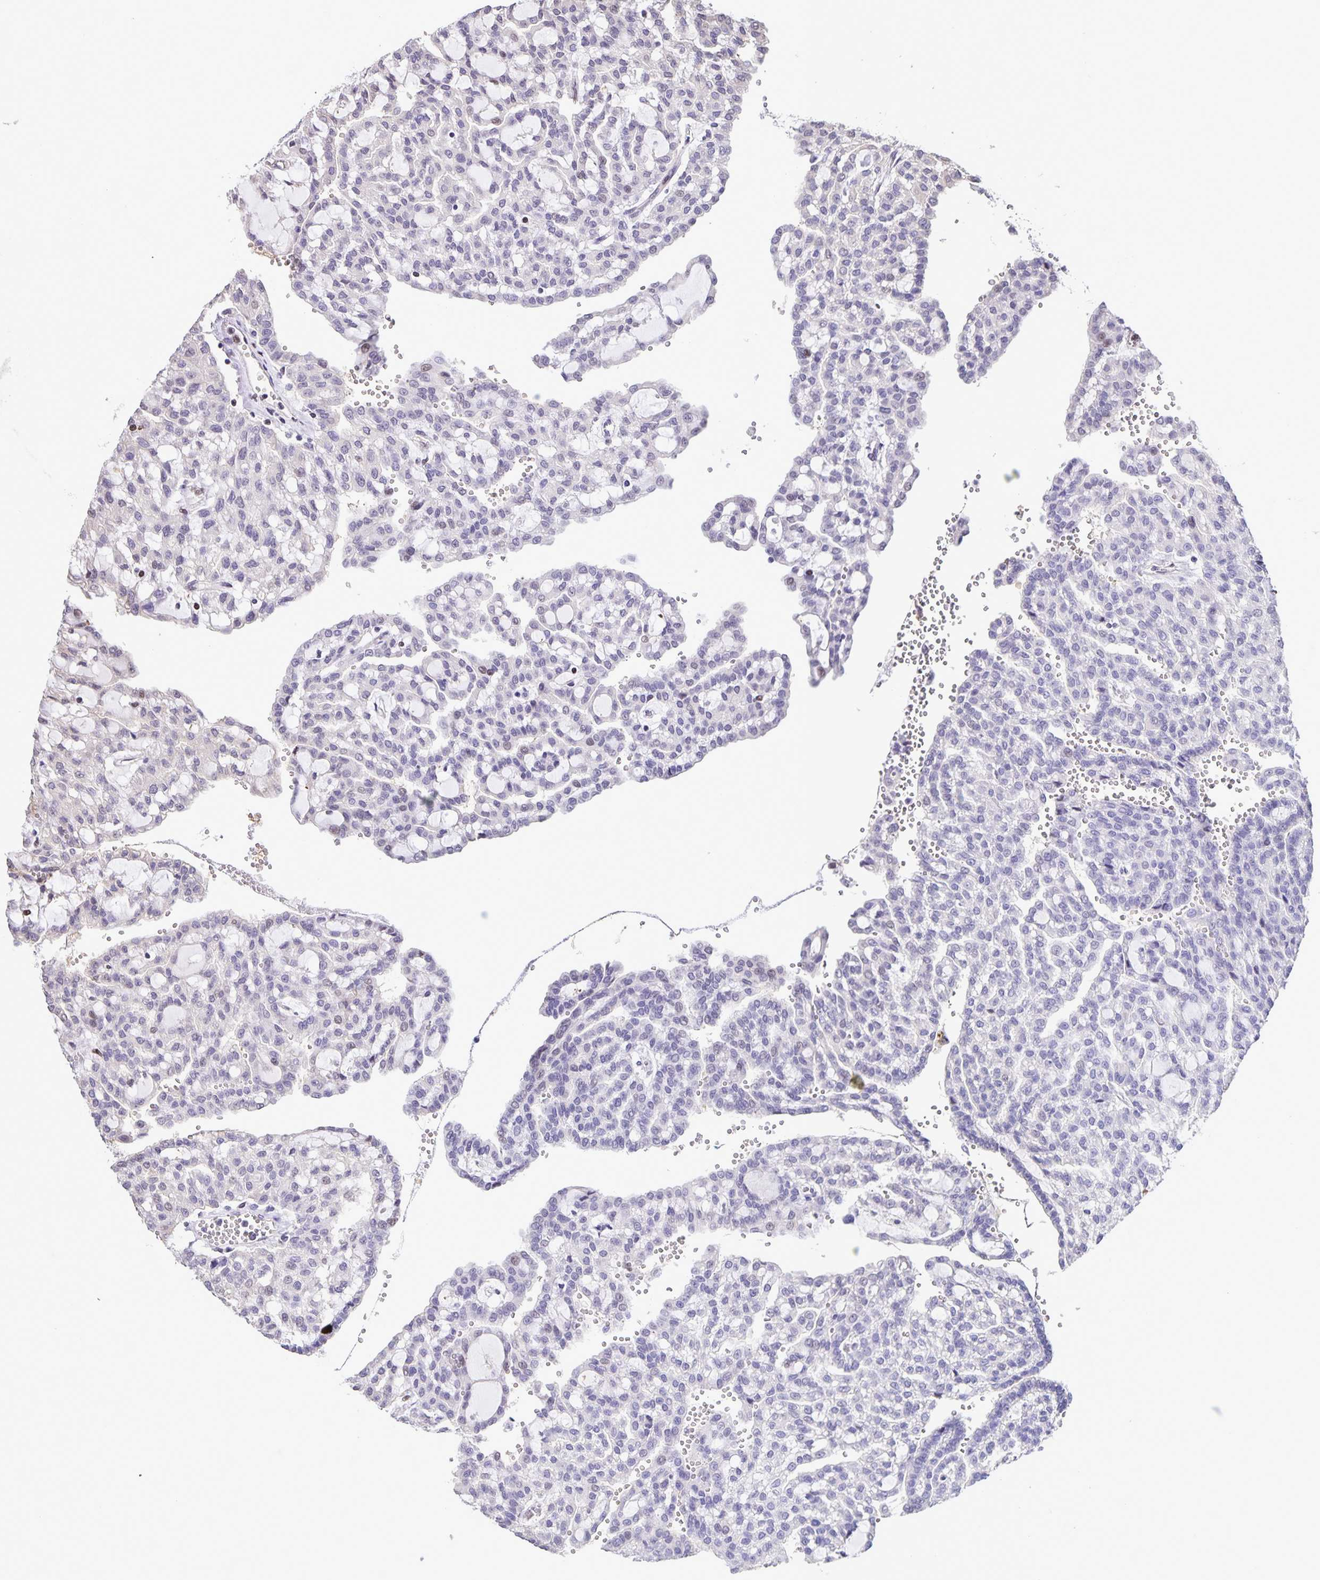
{"staining": {"intensity": "negative", "quantity": "none", "location": "none"}, "tissue": "renal cancer", "cell_type": "Tumor cells", "image_type": "cancer", "snomed": [{"axis": "morphology", "description": "Adenocarcinoma, NOS"}, {"axis": "topography", "description": "Kidney"}], "caption": "This is a photomicrograph of IHC staining of renal cancer (adenocarcinoma), which shows no expression in tumor cells. The staining was performed using DAB to visualize the protein expression in brown, while the nuclei were stained in blue with hematoxylin (Magnification: 20x).", "gene": "ONECUT2", "patient": {"sex": "male", "age": 63}}